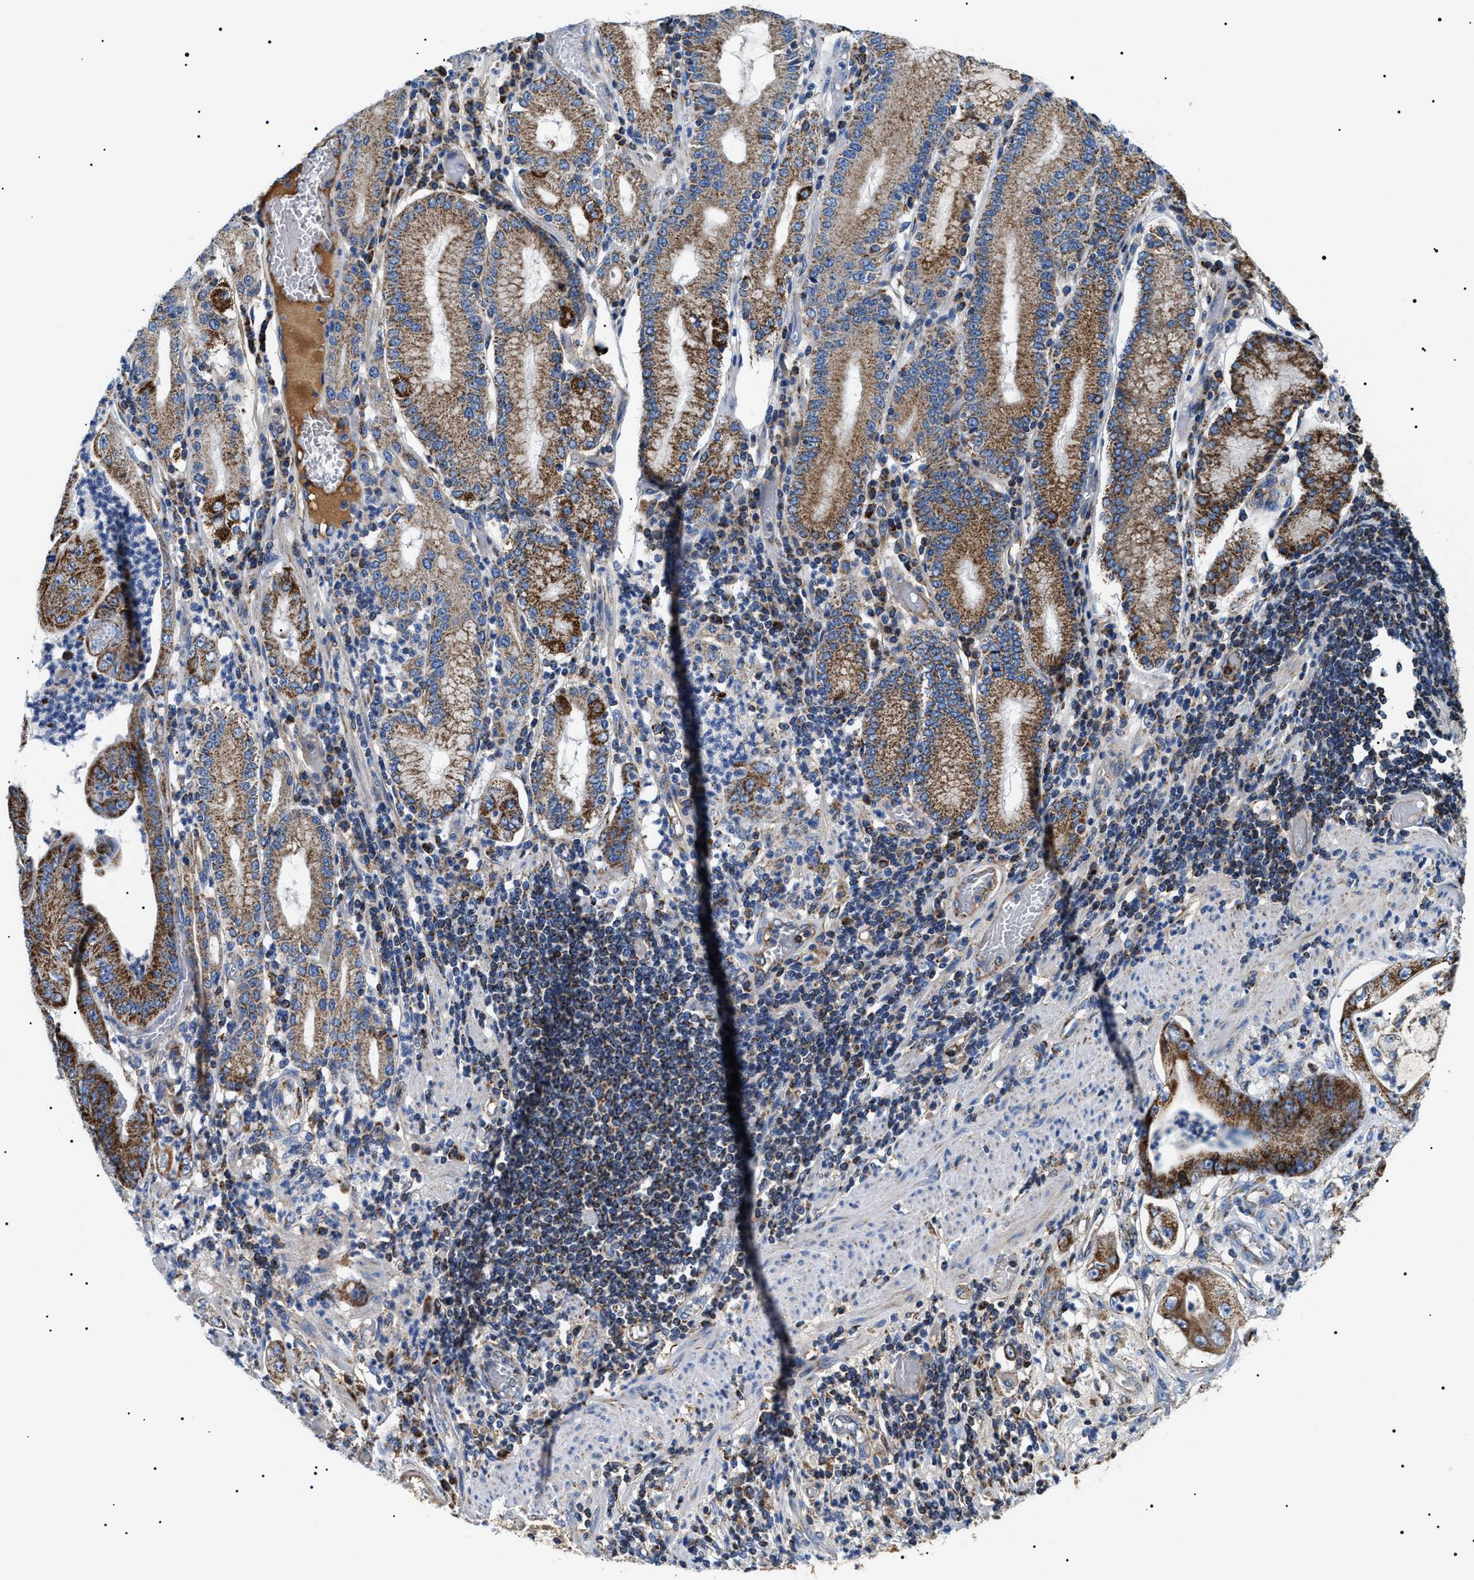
{"staining": {"intensity": "strong", "quantity": ">75%", "location": "cytoplasmic/membranous"}, "tissue": "stomach cancer", "cell_type": "Tumor cells", "image_type": "cancer", "snomed": [{"axis": "morphology", "description": "Adenocarcinoma, NOS"}, {"axis": "topography", "description": "Stomach"}], "caption": "Immunohistochemistry (IHC) photomicrograph of human stomach adenocarcinoma stained for a protein (brown), which displays high levels of strong cytoplasmic/membranous staining in about >75% of tumor cells.", "gene": "OXSM", "patient": {"sex": "female", "age": 73}}